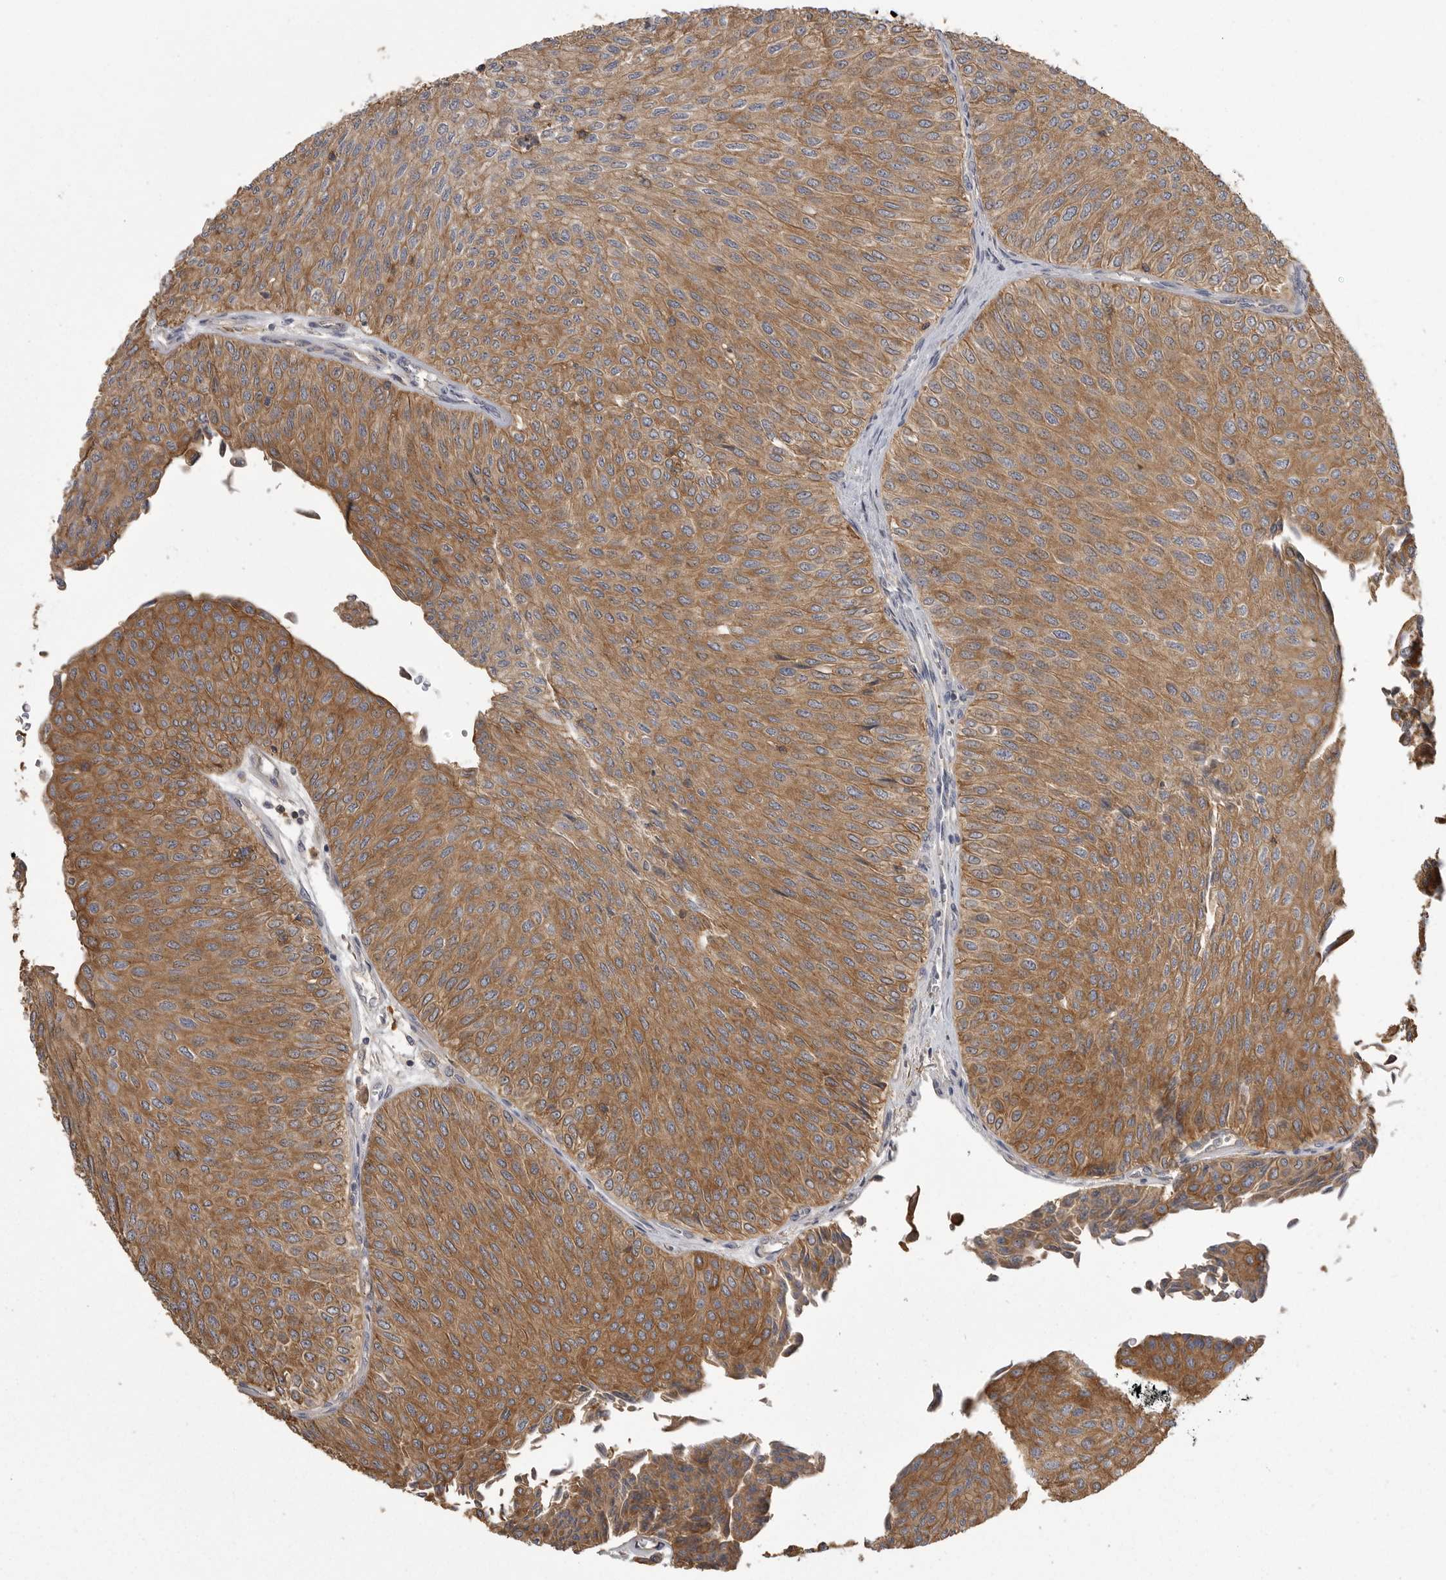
{"staining": {"intensity": "moderate", "quantity": ">75%", "location": "cytoplasmic/membranous"}, "tissue": "urothelial cancer", "cell_type": "Tumor cells", "image_type": "cancer", "snomed": [{"axis": "morphology", "description": "Urothelial carcinoma, Low grade"}, {"axis": "topography", "description": "Urinary bladder"}], "caption": "Approximately >75% of tumor cells in low-grade urothelial carcinoma demonstrate moderate cytoplasmic/membranous protein staining as visualized by brown immunohistochemical staining.", "gene": "CMTM6", "patient": {"sex": "male", "age": 78}}